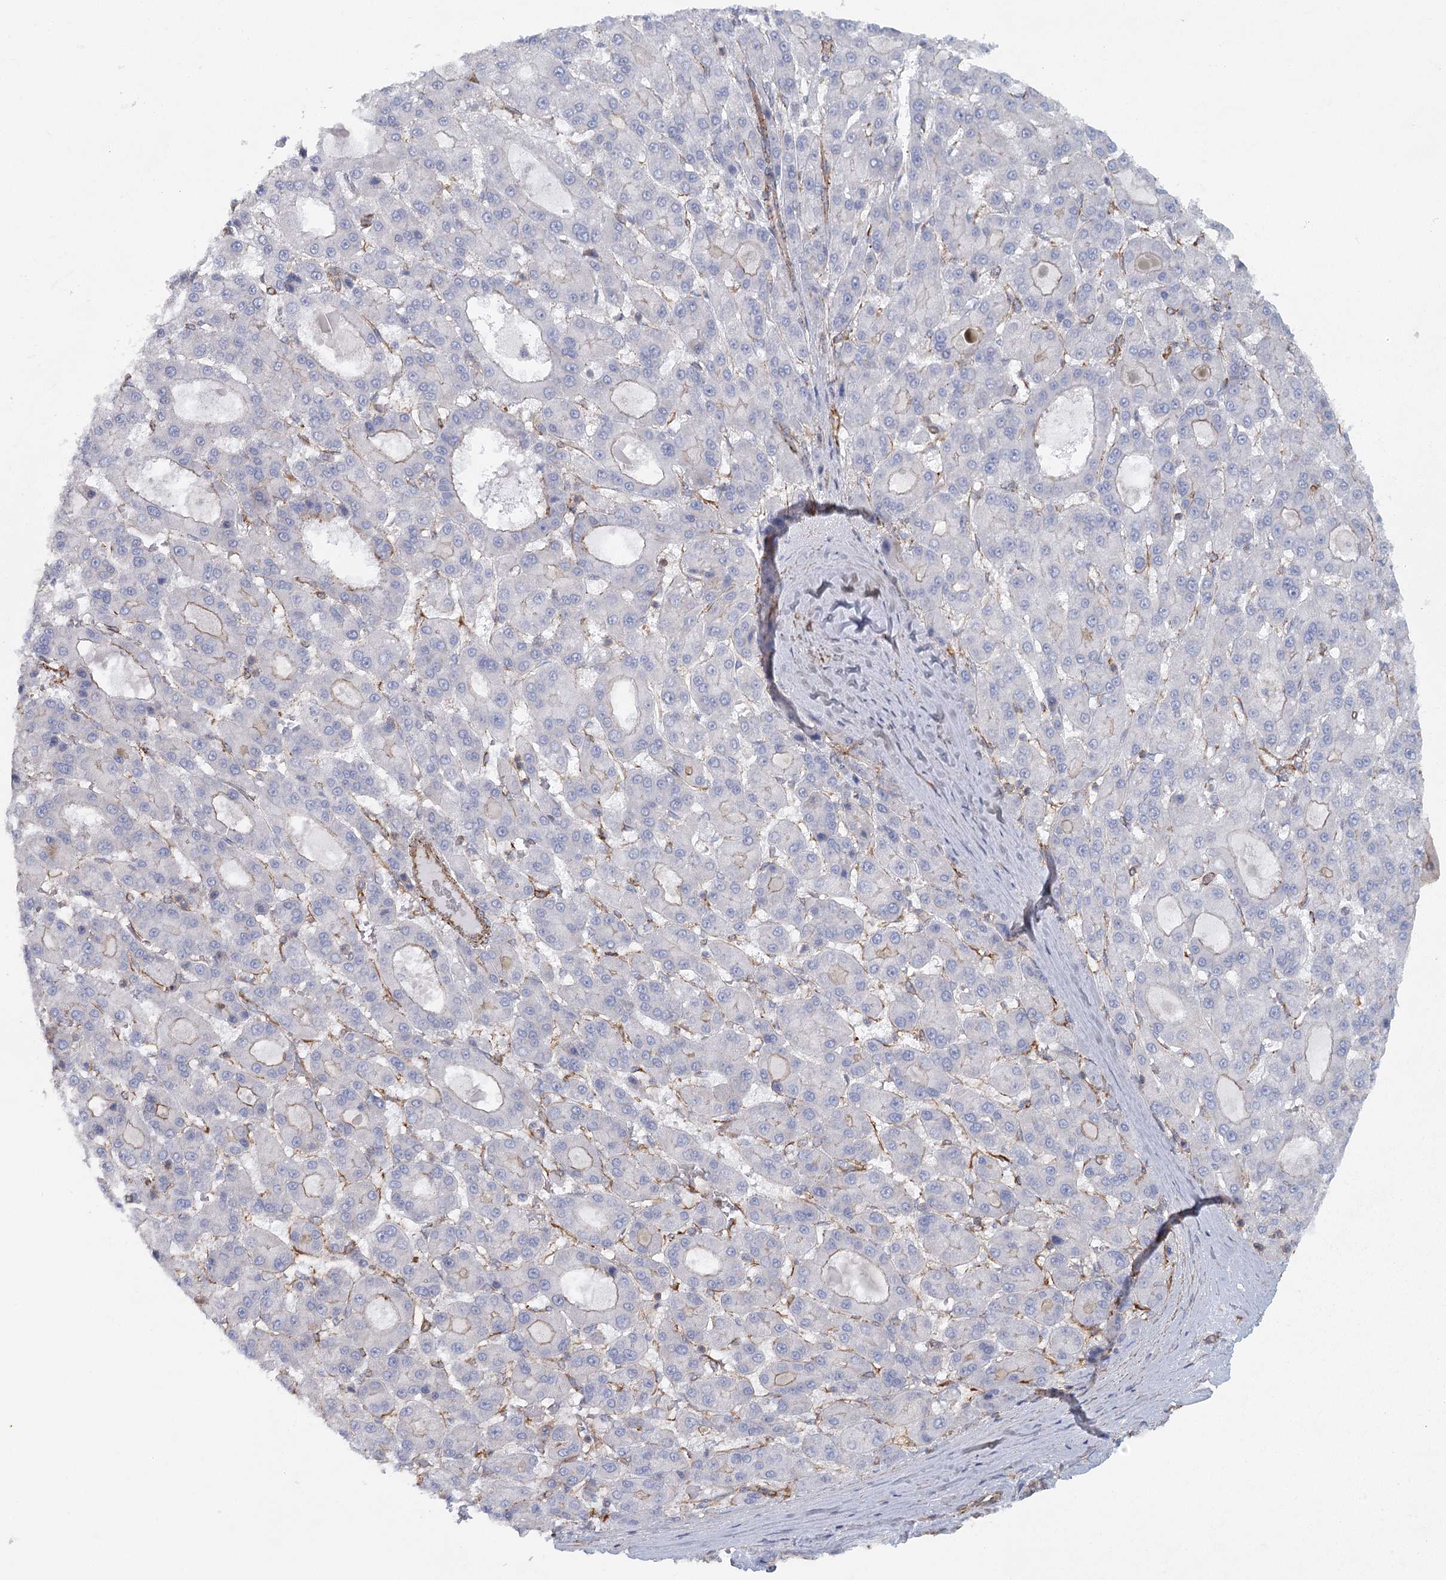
{"staining": {"intensity": "negative", "quantity": "none", "location": "none"}, "tissue": "liver cancer", "cell_type": "Tumor cells", "image_type": "cancer", "snomed": [{"axis": "morphology", "description": "Carcinoma, Hepatocellular, NOS"}, {"axis": "topography", "description": "Liver"}], "caption": "Immunohistochemistry (IHC) image of neoplastic tissue: liver hepatocellular carcinoma stained with DAB shows no significant protein staining in tumor cells.", "gene": "IFT46", "patient": {"sex": "male", "age": 70}}